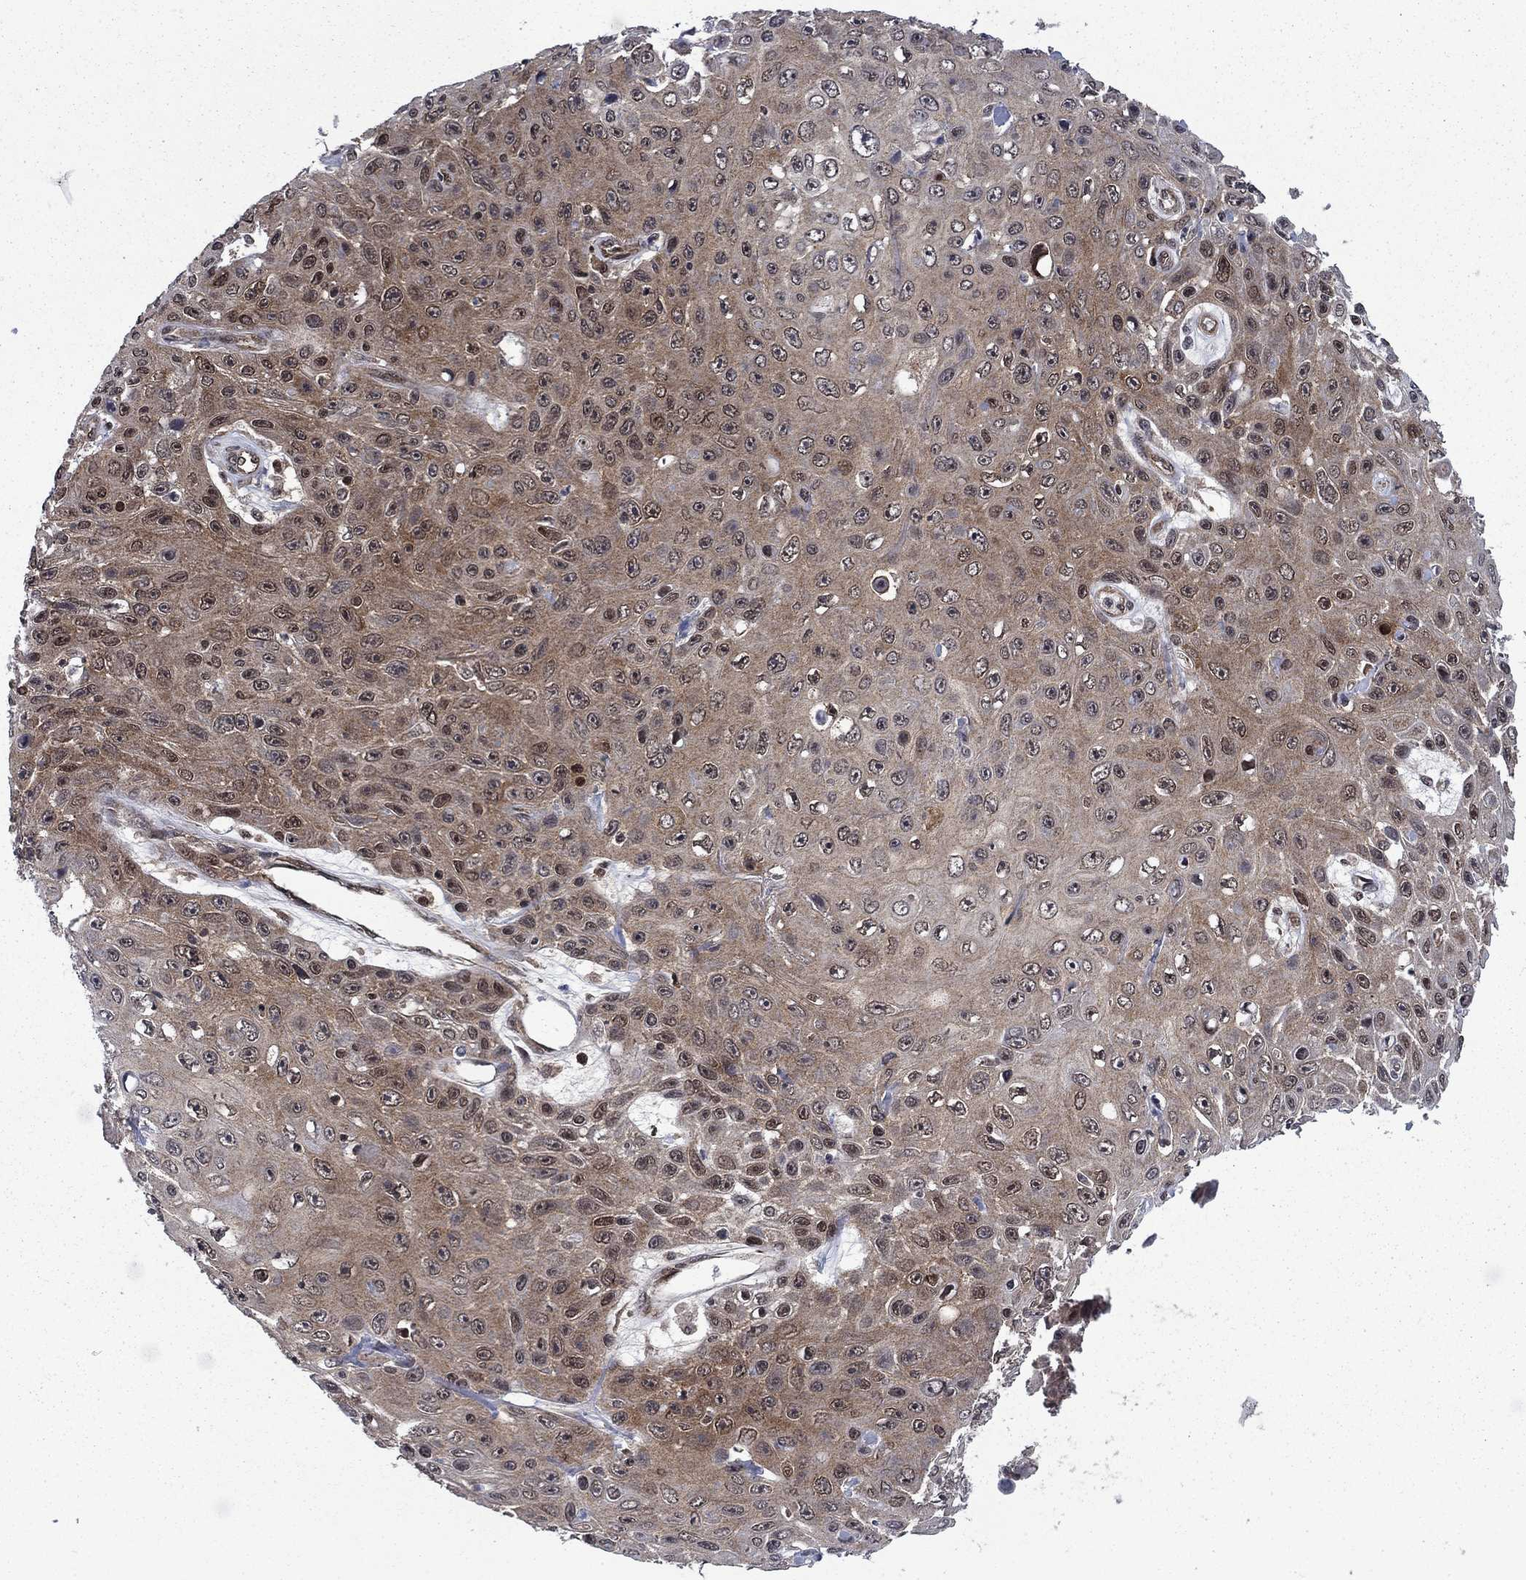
{"staining": {"intensity": "moderate", "quantity": "25%-75%", "location": "cytoplasmic/membranous"}, "tissue": "skin cancer", "cell_type": "Tumor cells", "image_type": "cancer", "snomed": [{"axis": "morphology", "description": "Squamous cell carcinoma, NOS"}, {"axis": "topography", "description": "Skin"}], "caption": "IHC of skin cancer displays medium levels of moderate cytoplasmic/membranous expression in about 25%-75% of tumor cells.", "gene": "DNAJA1", "patient": {"sex": "male", "age": 82}}